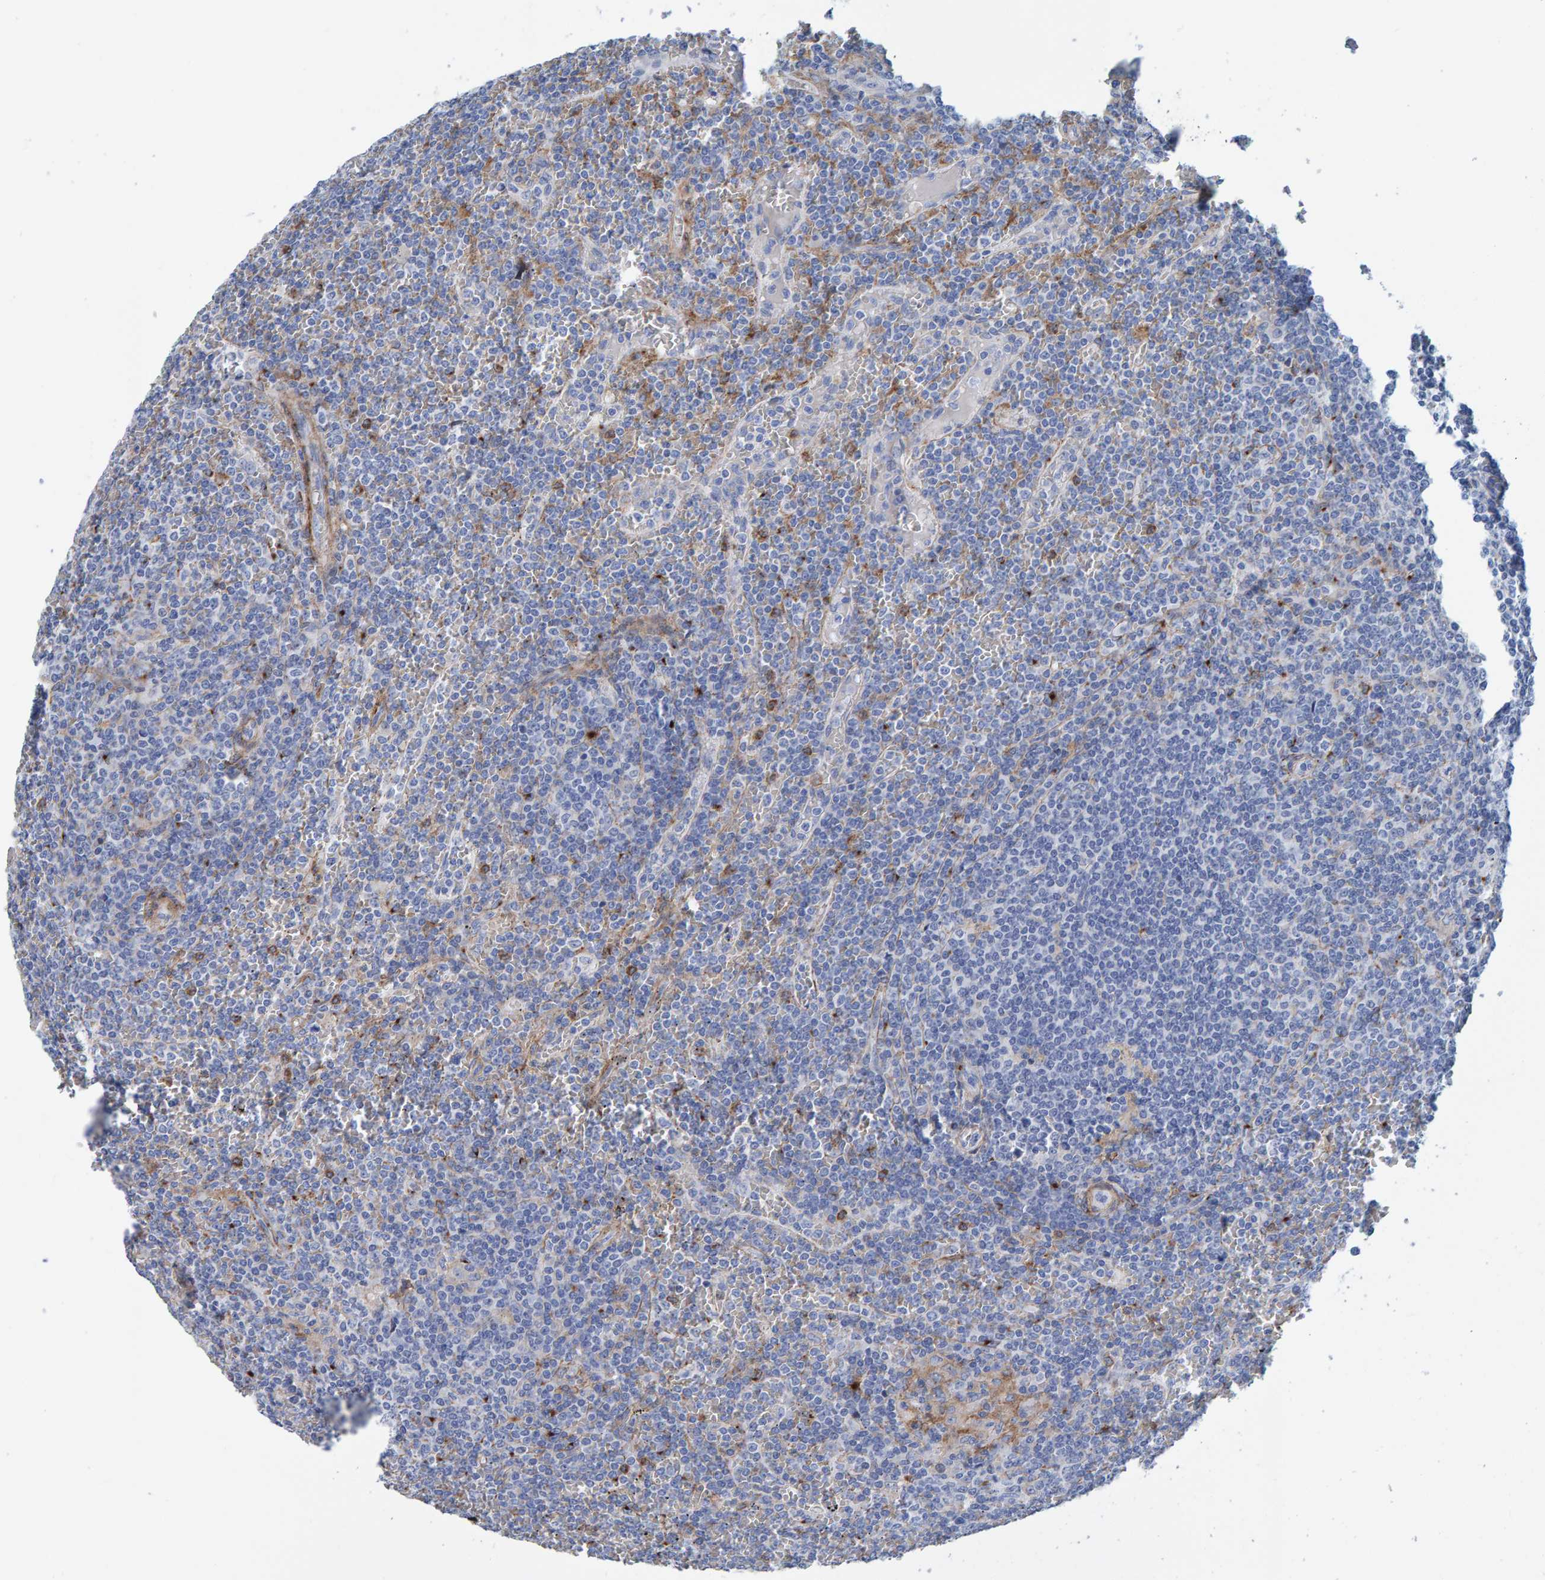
{"staining": {"intensity": "negative", "quantity": "none", "location": "none"}, "tissue": "lymphoma", "cell_type": "Tumor cells", "image_type": "cancer", "snomed": [{"axis": "morphology", "description": "Malignant lymphoma, non-Hodgkin's type, Low grade"}, {"axis": "topography", "description": "Spleen"}], "caption": "A high-resolution image shows immunohistochemistry (IHC) staining of lymphoma, which reveals no significant positivity in tumor cells. (DAB immunohistochemistry (IHC) with hematoxylin counter stain).", "gene": "LRP1", "patient": {"sex": "female", "age": 19}}